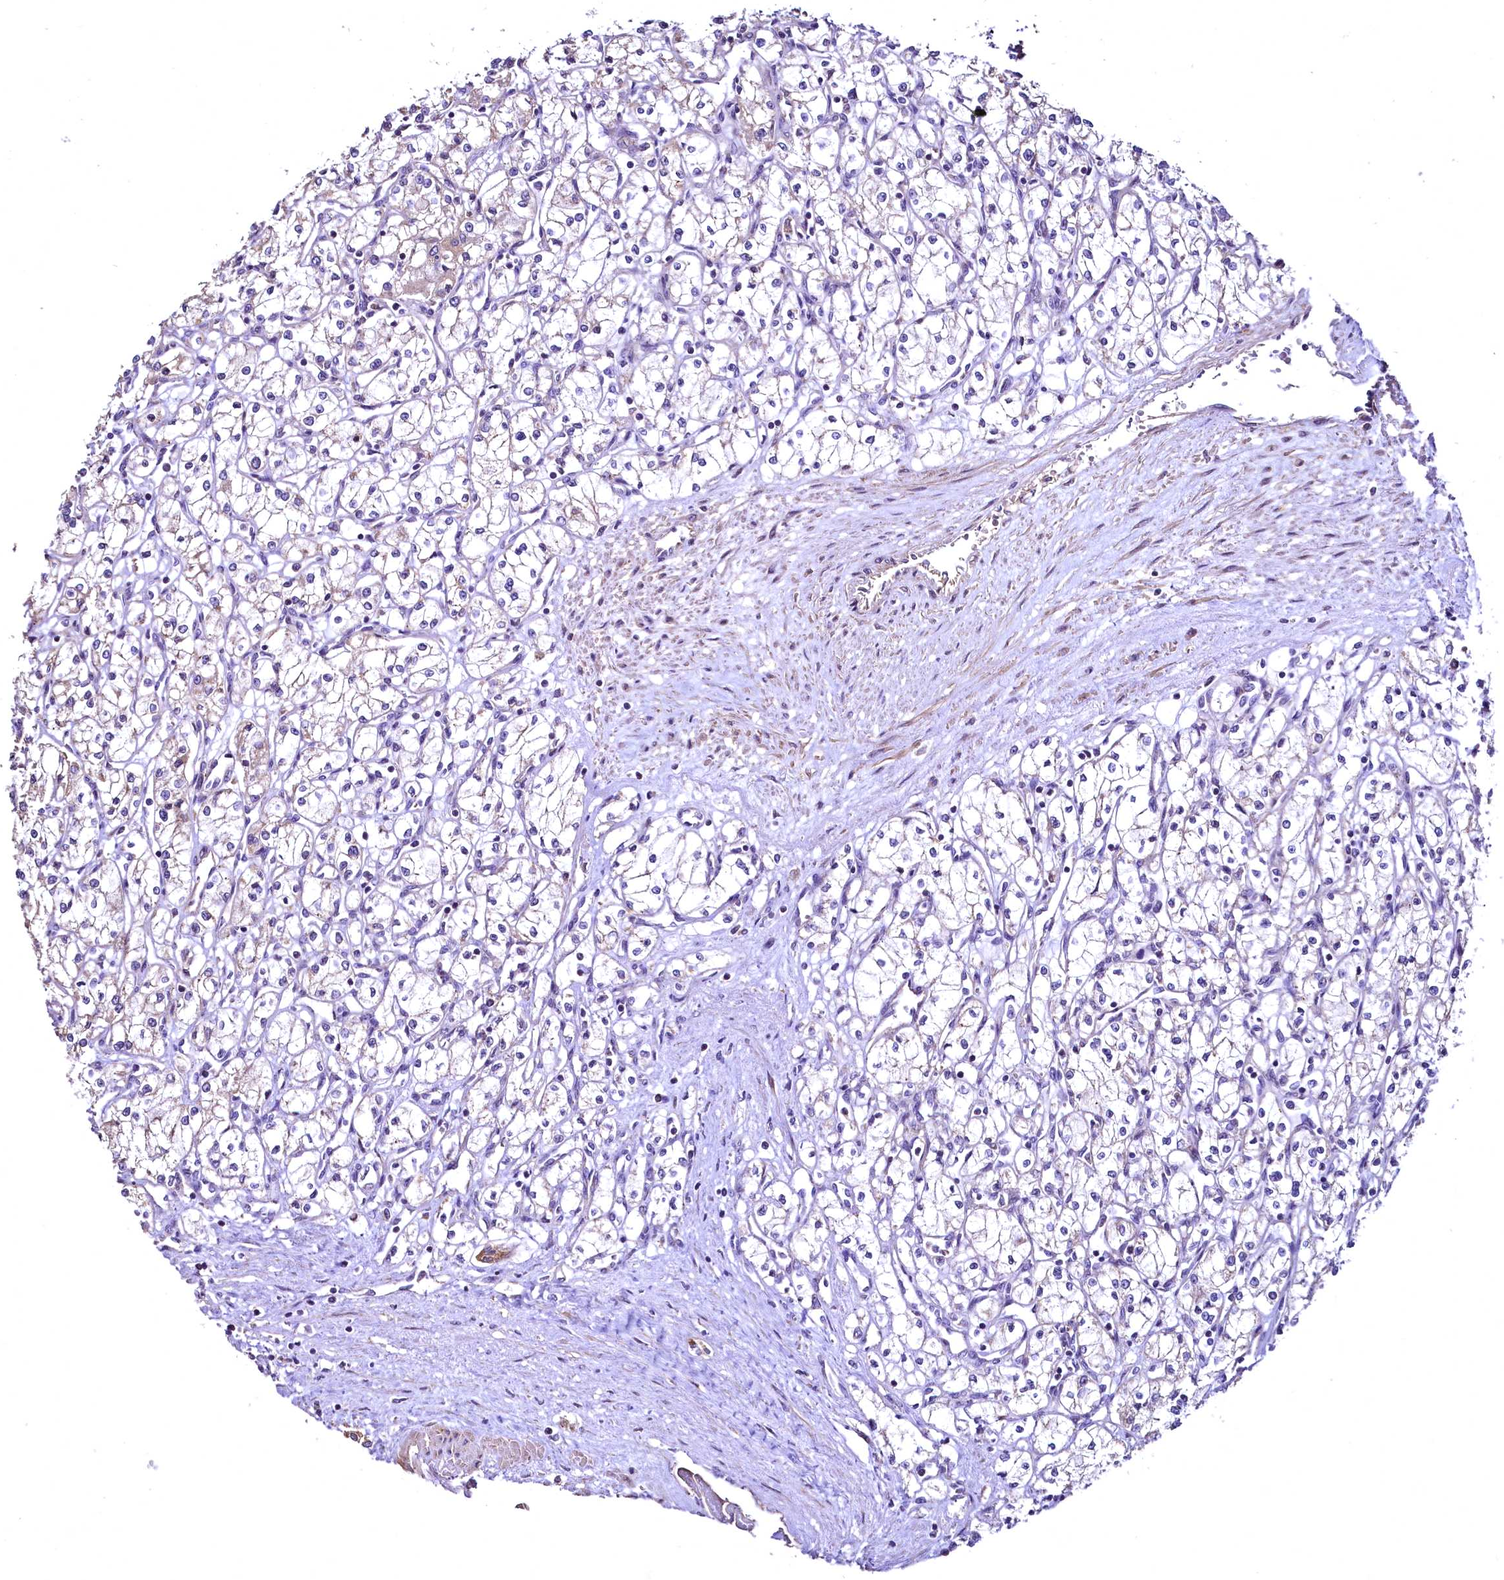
{"staining": {"intensity": "negative", "quantity": "none", "location": "none"}, "tissue": "renal cancer", "cell_type": "Tumor cells", "image_type": "cancer", "snomed": [{"axis": "morphology", "description": "Adenocarcinoma, NOS"}, {"axis": "topography", "description": "Kidney"}], "caption": "Immunohistochemical staining of renal cancer exhibits no significant staining in tumor cells.", "gene": "TBCEL", "patient": {"sex": "male", "age": 59}}